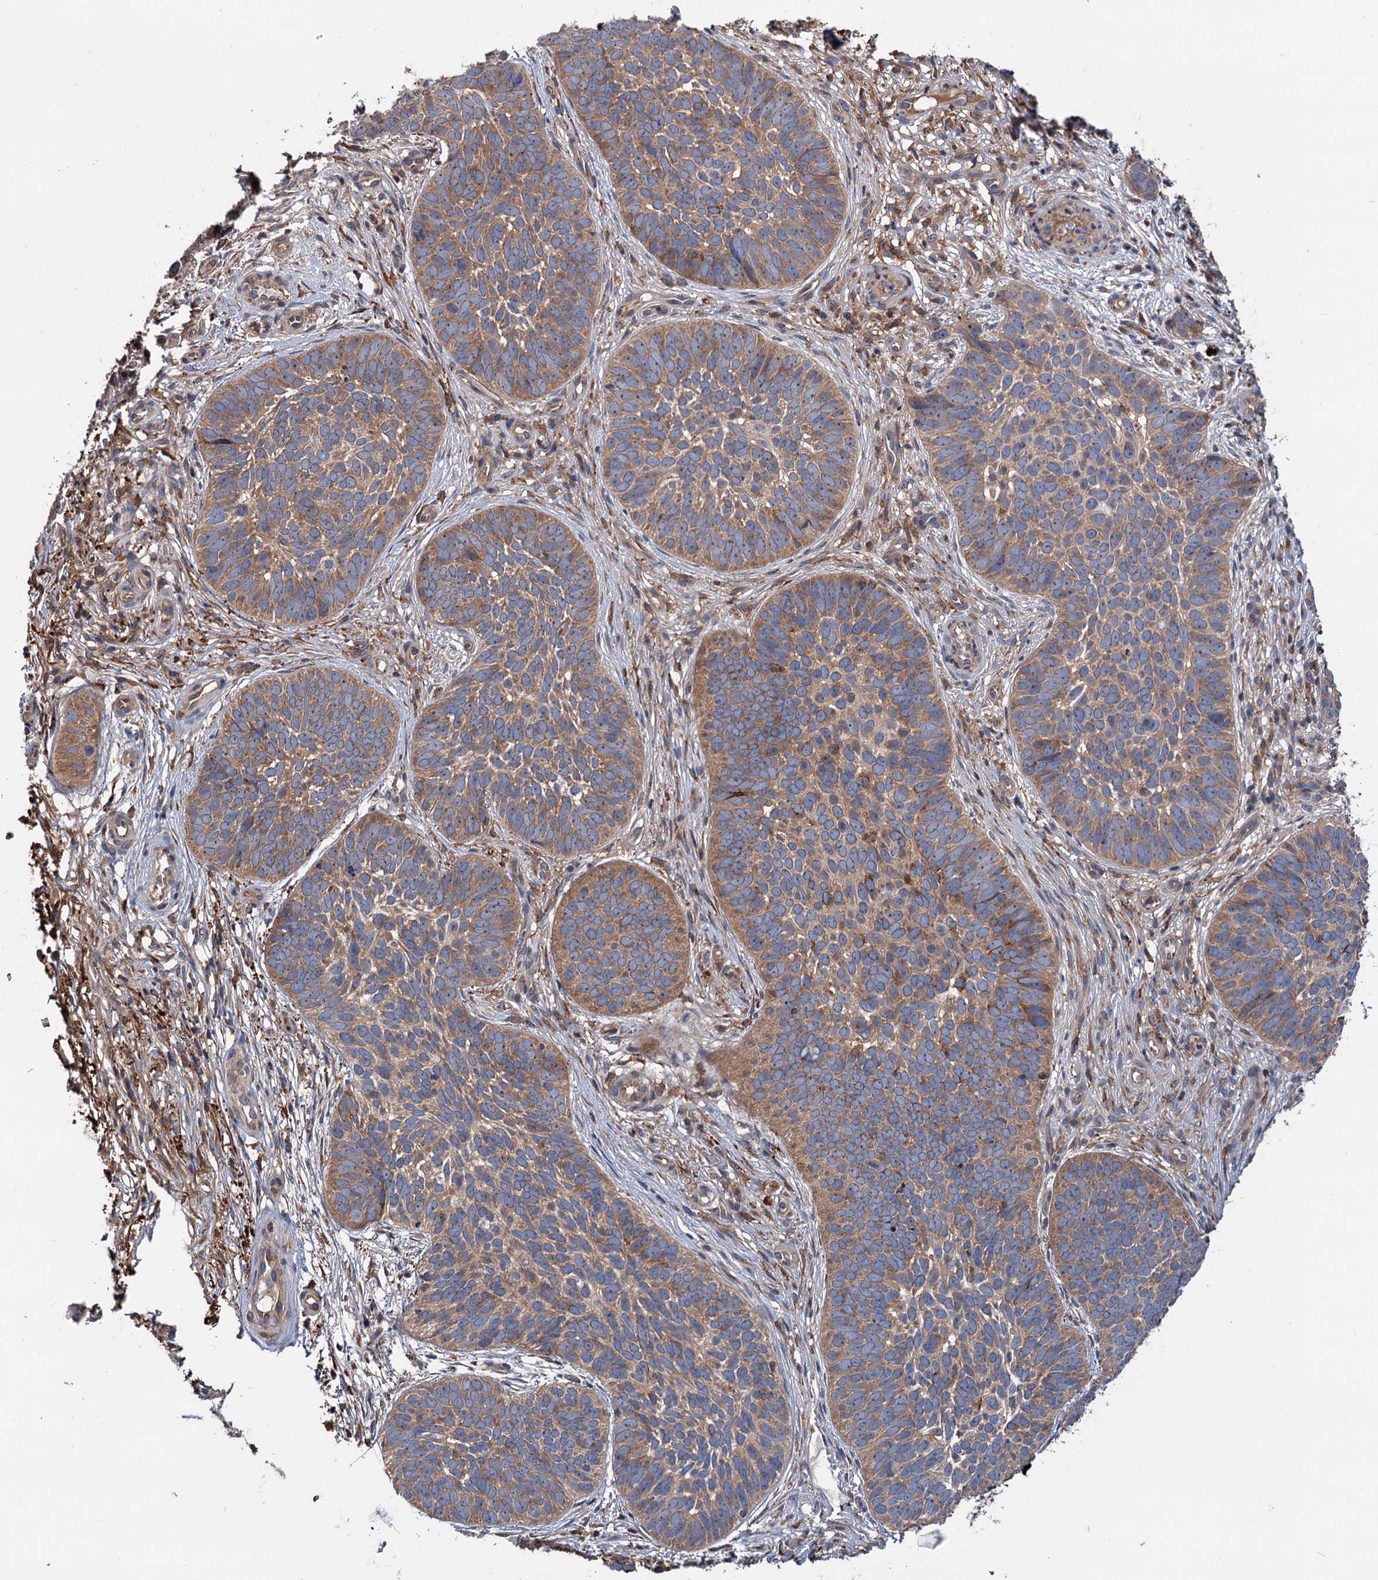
{"staining": {"intensity": "moderate", "quantity": ">75%", "location": "cytoplasmic/membranous"}, "tissue": "skin cancer", "cell_type": "Tumor cells", "image_type": "cancer", "snomed": [{"axis": "morphology", "description": "Basal cell carcinoma"}, {"axis": "topography", "description": "Skin"}], "caption": "IHC micrograph of neoplastic tissue: skin cancer (basal cell carcinoma) stained using immunohistochemistry (IHC) demonstrates medium levels of moderate protein expression localized specifically in the cytoplasmic/membranous of tumor cells, appearing as a cytoplasmic/membranous brown color.", "gene": "RNF111", "patient": {"sex": "male", "age": 89}}